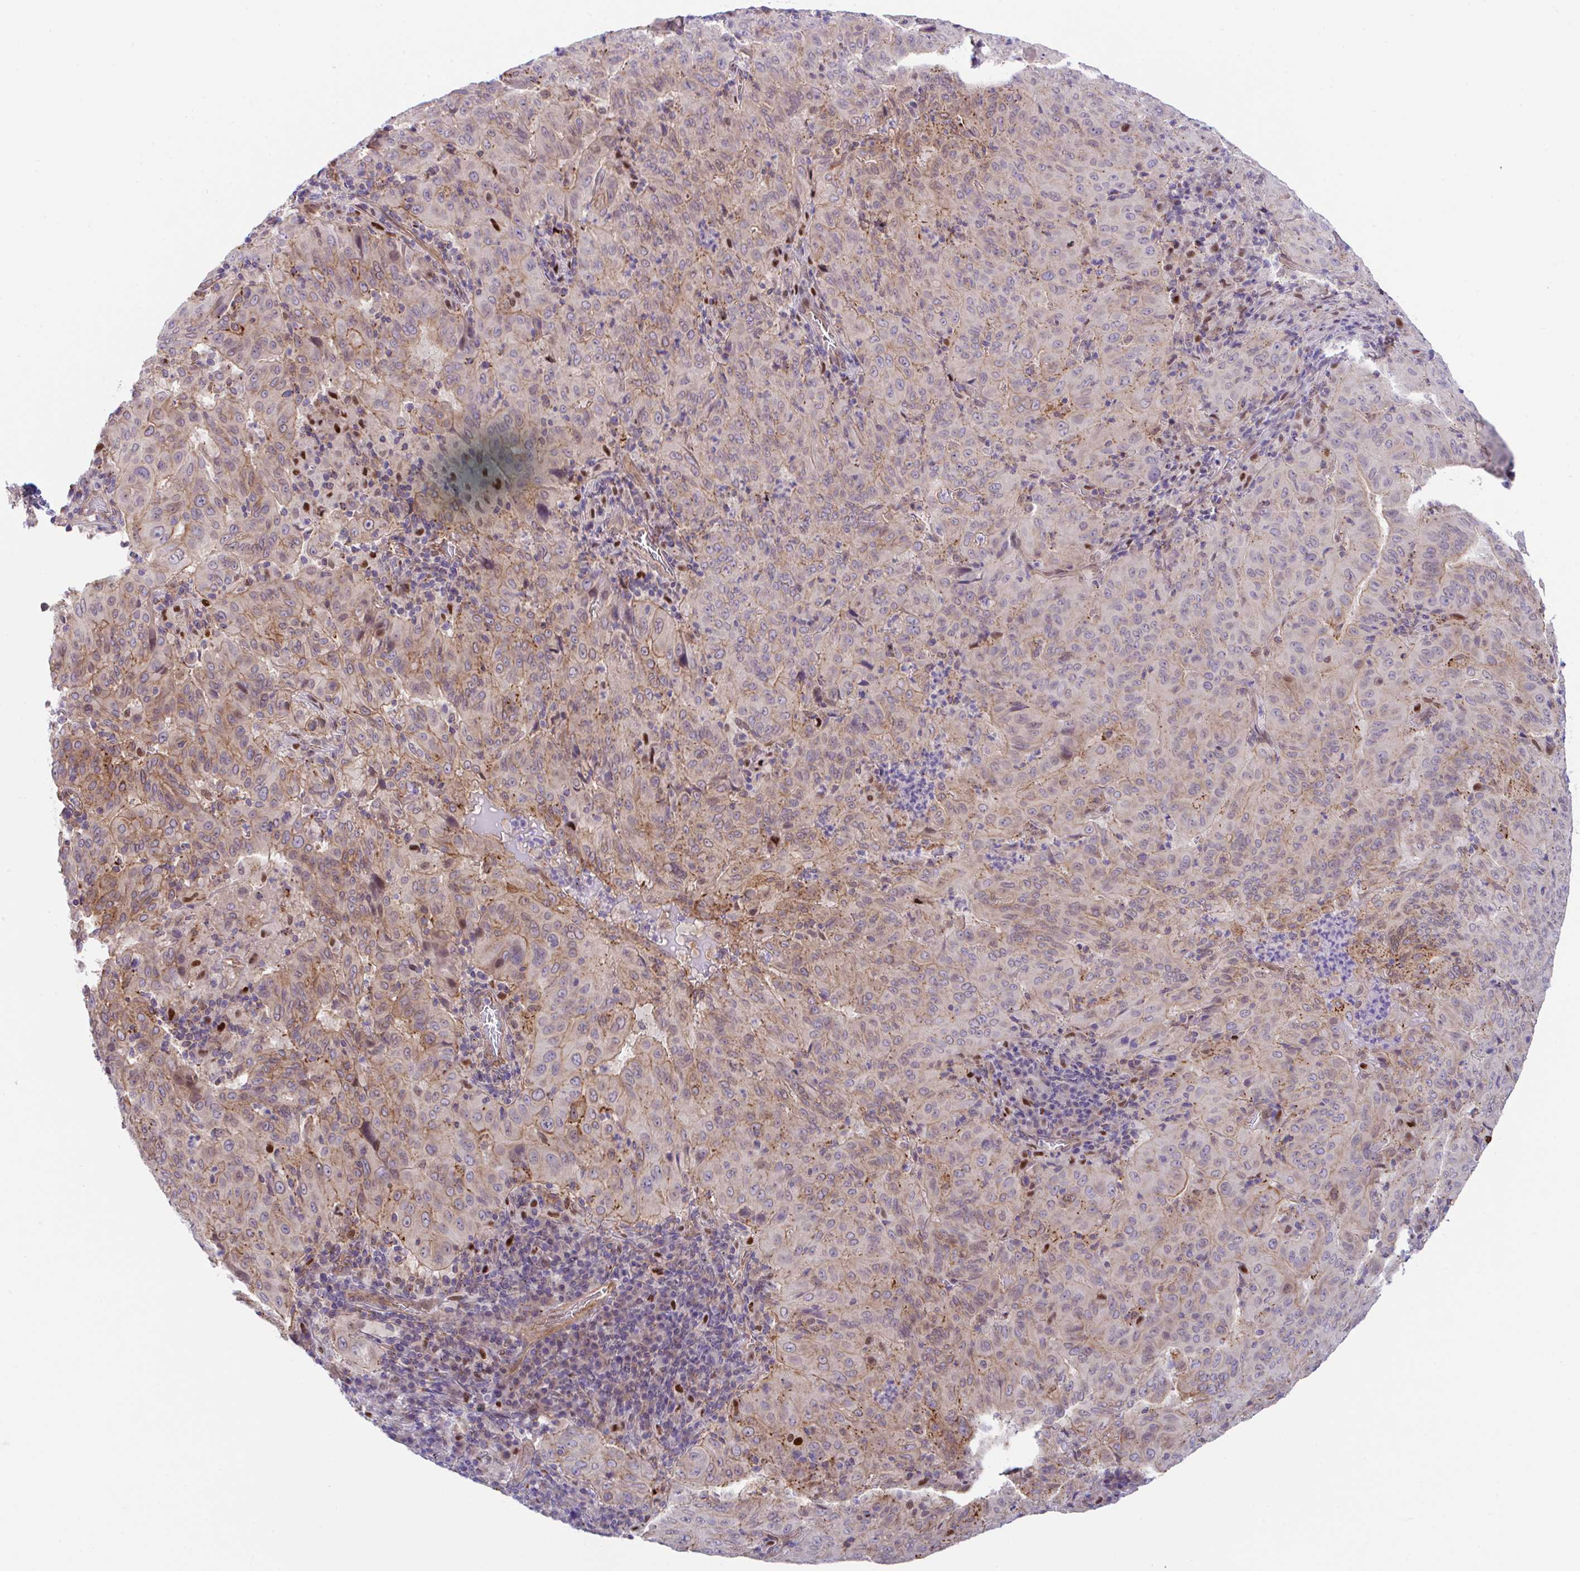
{"staining": {"intensity": "weak", "quantity": "<25%", "location": "cytoplasmic/membranous"}, "tissue": "pancreatic cancer", "cell_type": "Tumor cells", "image_type": "cancer", "snomed": [{"axis": "morphology", "description": "Adenocarcinoma, NOS"}, {"axis": "topography", "description": "Pancreas"}], "caption": "DAB immunohistochemical staining of human pancreatic cancer exhibits no significant positivity in tumor cells.", "gene": "ZBED3", "patient": {"sex": "male", "age": 63}}